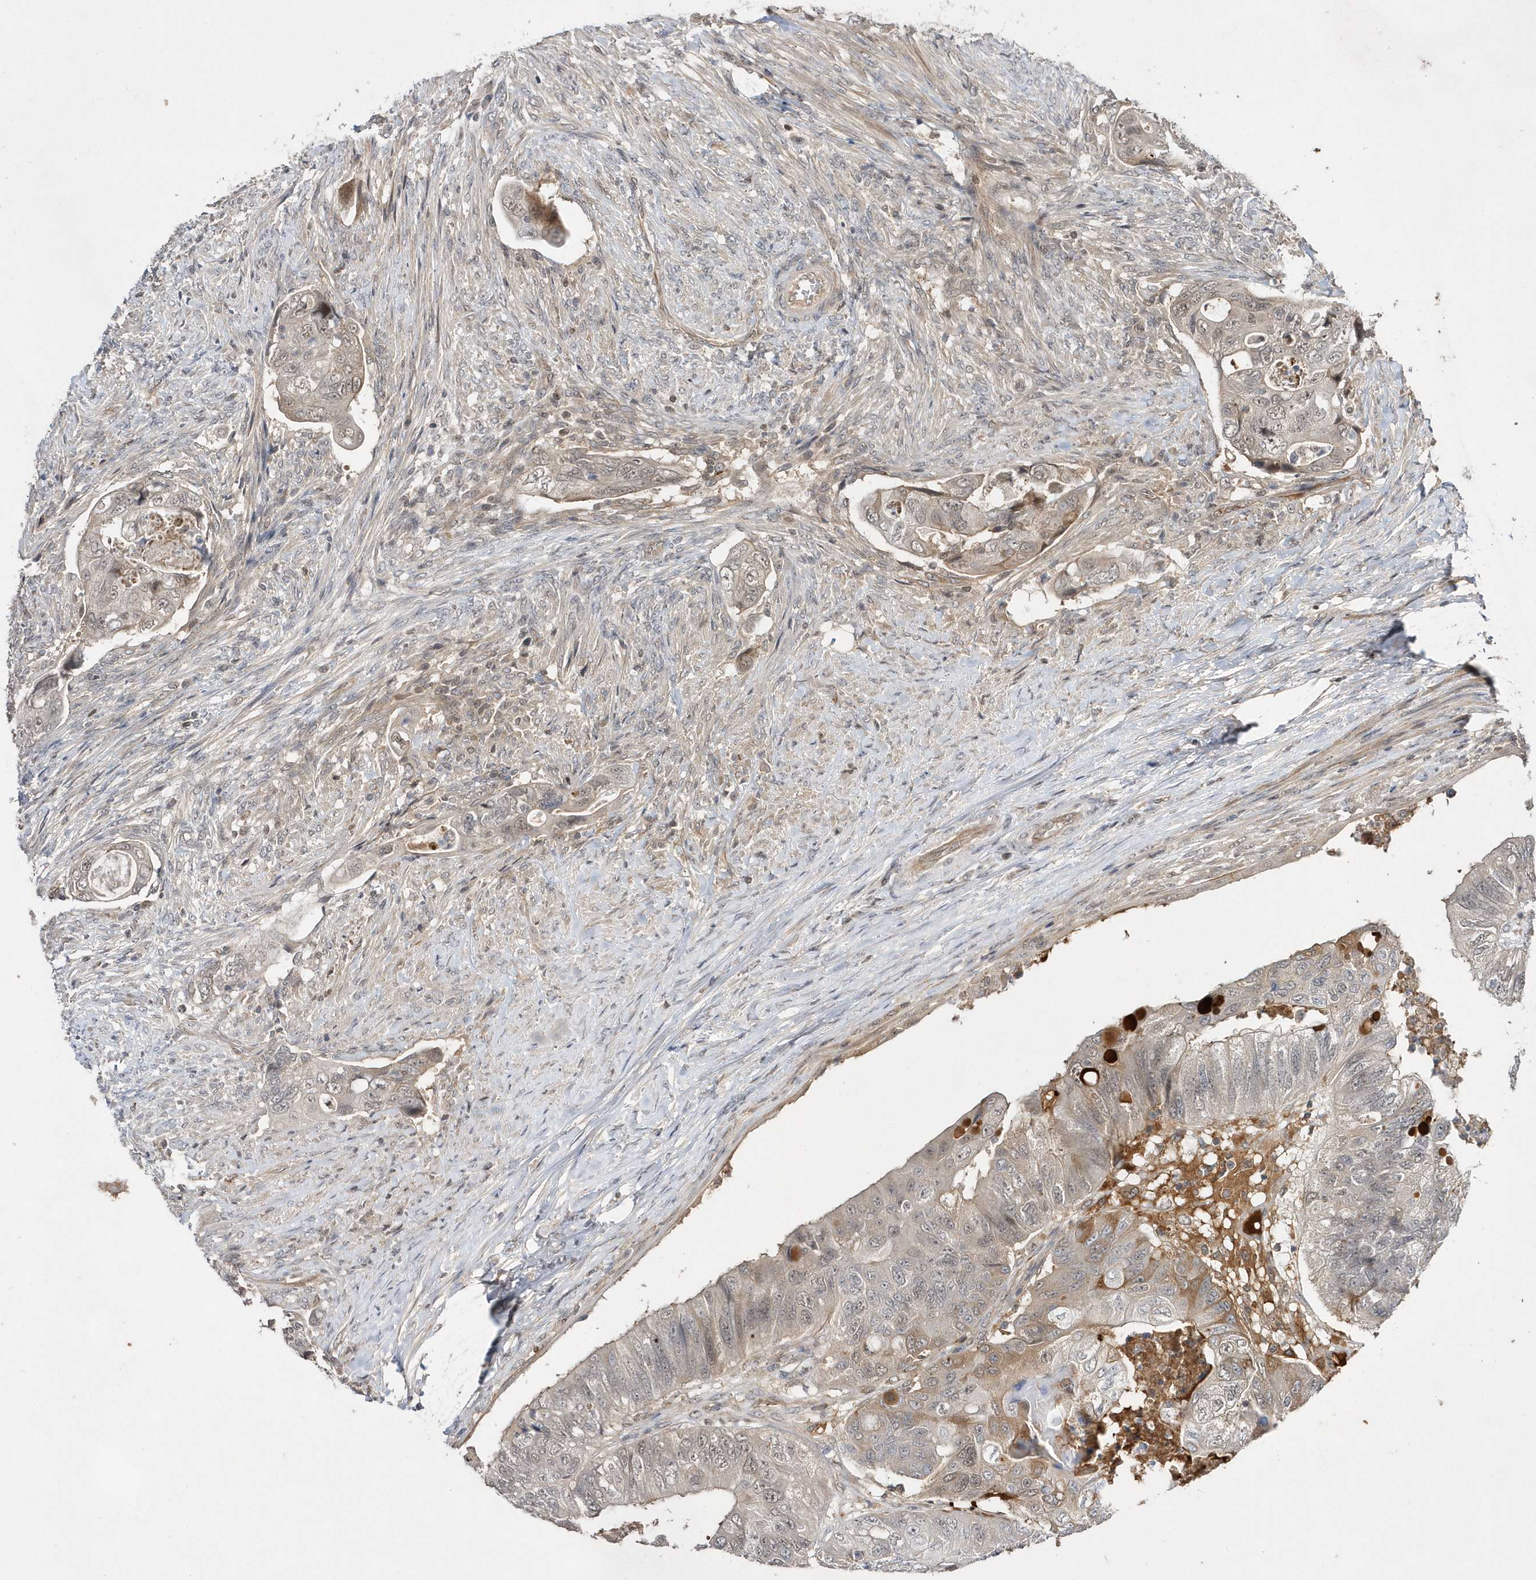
{"staining": {"intensity": "weak", "quantity": ">75%", "location": "cytoplasmic/membranous,nuclear"}, "tissue": "colorectal cancer", "cell_type": "Tumor cells", "image_type": "cancer", "snomed": [{"axis": "morphology", "description": "Adenocarcinoma, NOS"}, {"axis": "topography", "description": "Rectum"}], "caption": "IHC (DAB (3,3'-diaminobenzidine)) staining of human colorectal cancer reveals weak cytoplasmic/membranous and nuclear protein expression in approximately >75% of tumor cells.", "gene": "TMEM132B", "patient": {"sex": "male", "age": 63}}